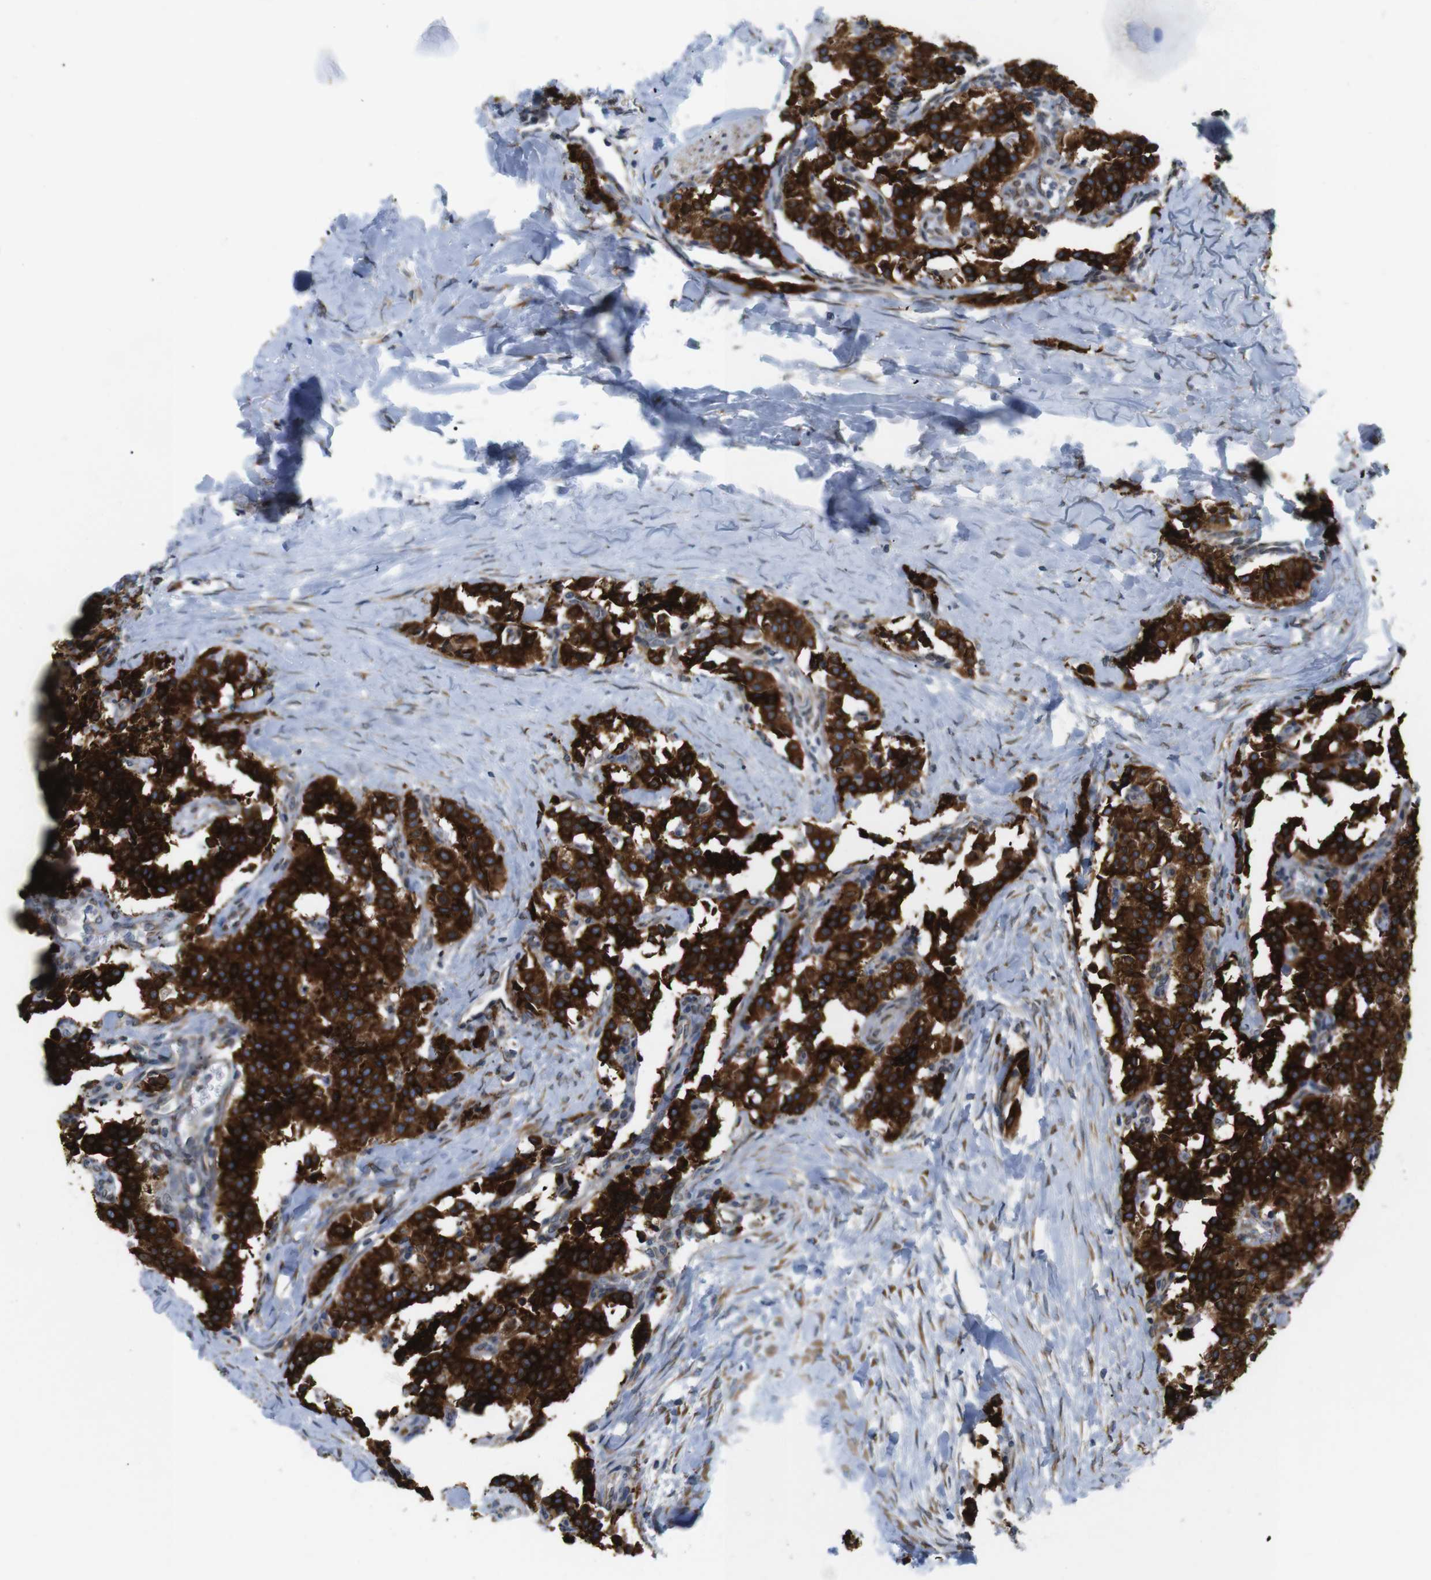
{"staining": {"intensity": "strong", "quantity": ">75%", "location": "cytoplasmic/membranous"}, "tissue": "carcinoid", "cell_type": "Tumor cells", "image_type": "cancer", "snomed": [{"axis": "morphology", "description": "Carcinoid, malignant, NOS"}, {"axis": "topography", "description": "Lung"}], "caption": "Immunohistochemical staining of carcinoid exhibits high levels of strong cytoplasmic/membranous expression in approximately >75% of tumor cells.", "gene": "HACD3", "patient": {"sex": "male", "age": 30}}